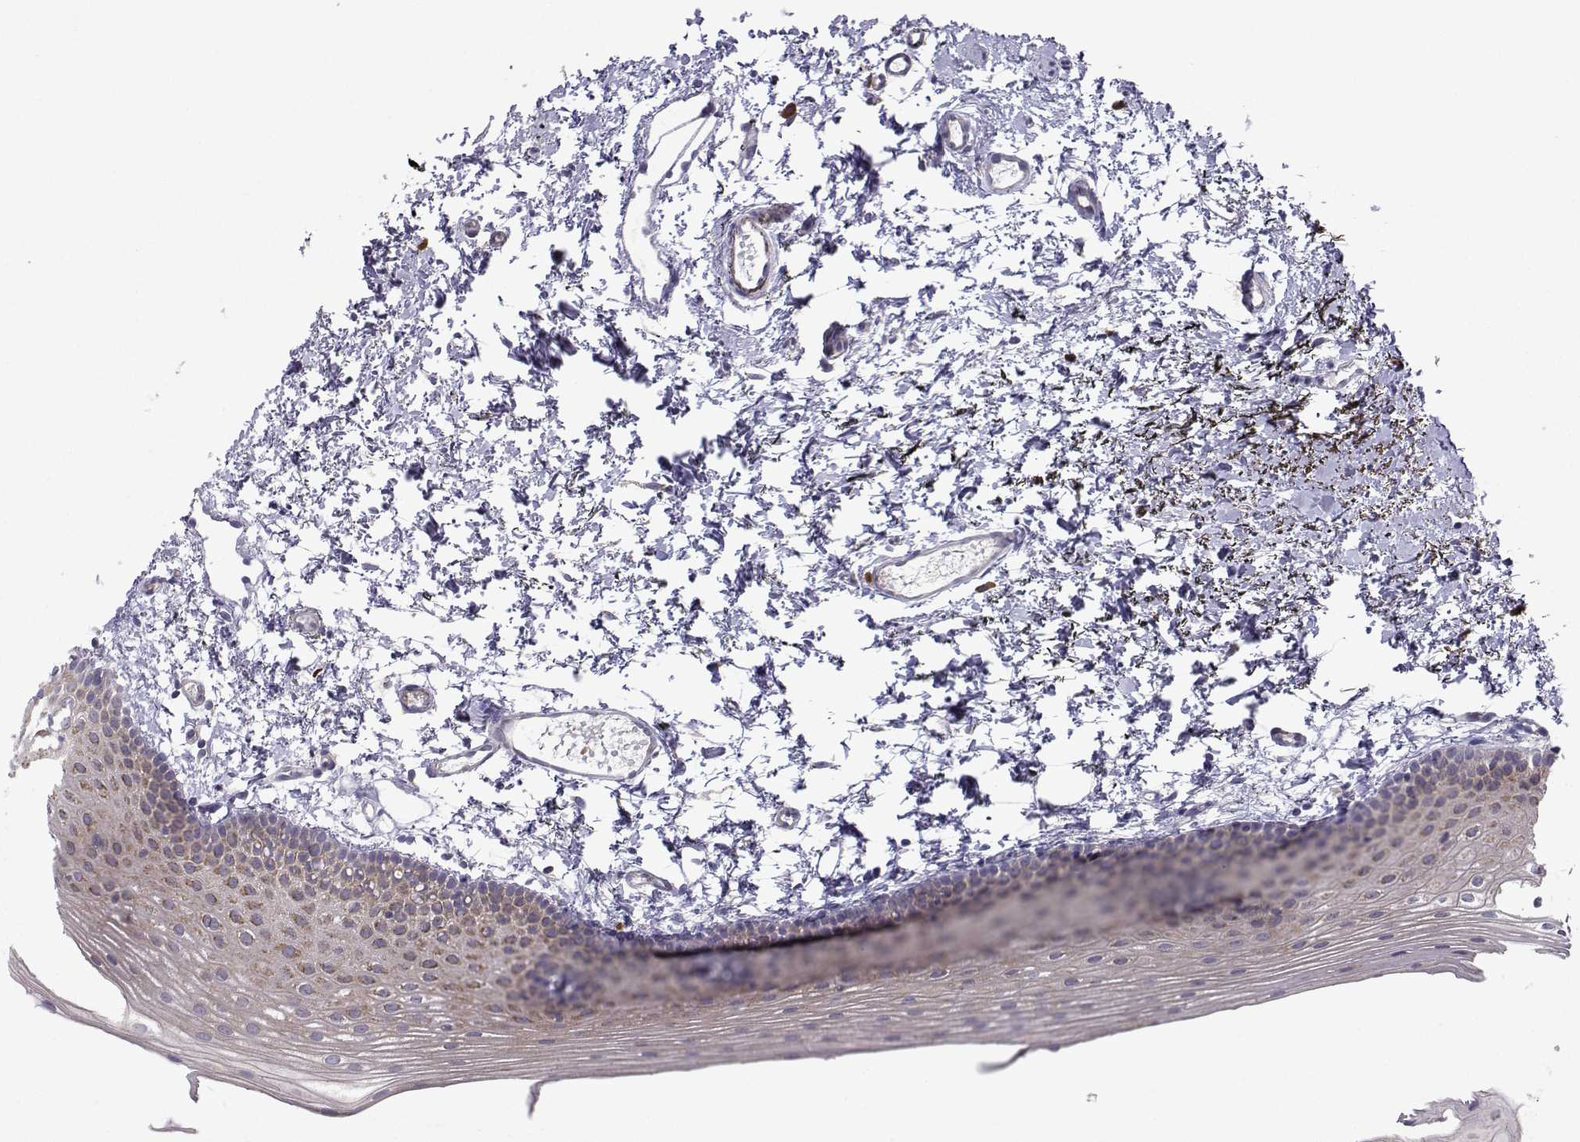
{"staining": {"intensity": "moderate", "quantity": "<25%", "location": "cytoplasmic/membranous"}, "tissue": "oral mucosa", "cell_type": "Squamous epithelial cells", "image_type": "normal", "snomed": [{"axis": "morphology", "description": "Normal tissue, NOS"}, {"axis": "topography", "description": "Oral tissue"}], "caption": "IHC image of normal oral mucosa stained for a protein (brown), which reveals low levels of moderate cytoplasmic/membranous expression in approximately <25% of squamous epithelial cells.", "gene": "STXBP5", "patient": {"sex": "female", "age": 57}}